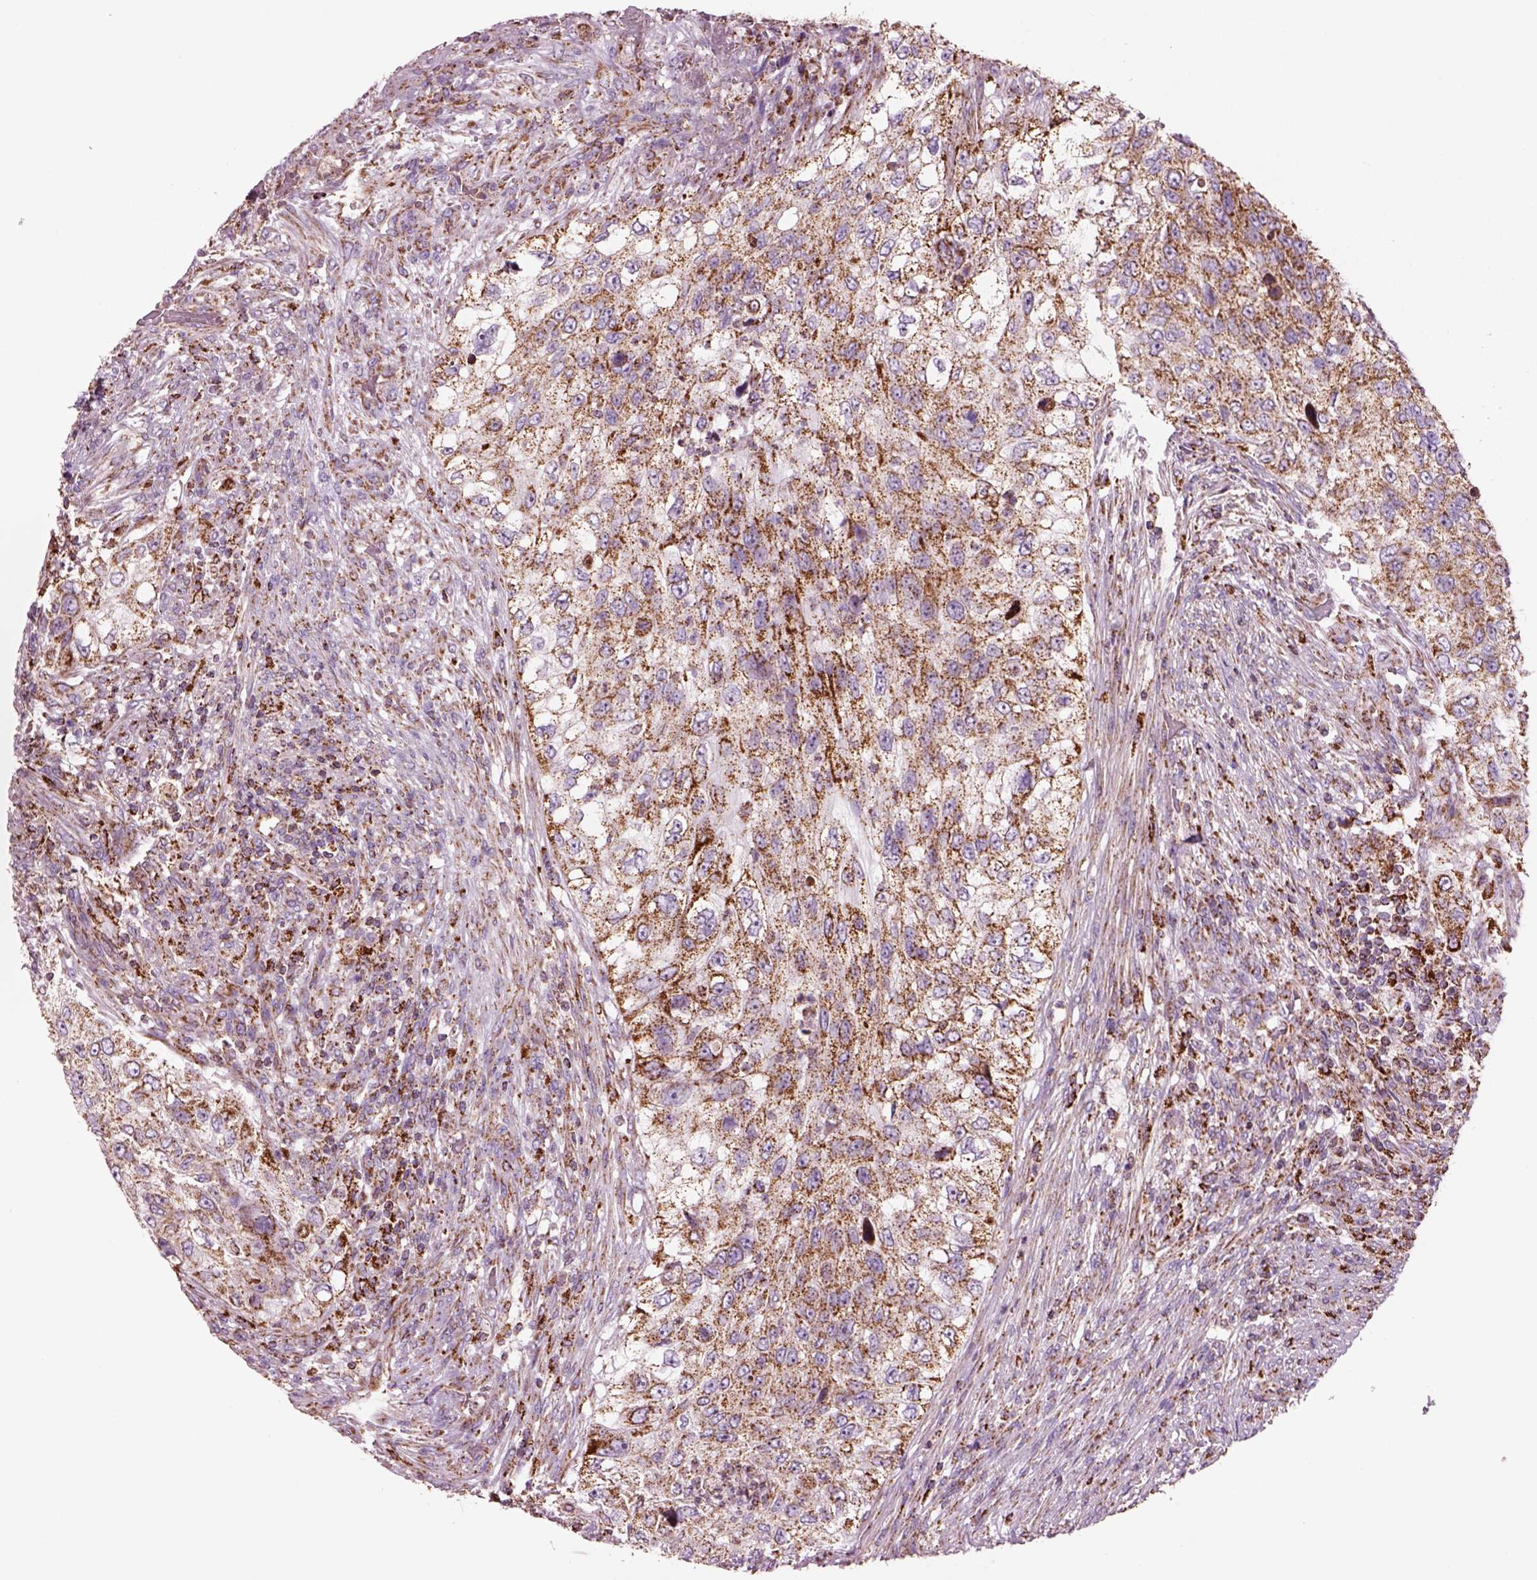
{"staining": {"intensity": "strong", "quantity": ">75%", "location": "cytoplasmic/membranous"}, "tissue": "urothelial cancer", "cell_type": "Tumor cells", "image_type": "cancer", "snomed": [{"axis": "morphology", "description": "Urothelial carcinoma, High grade"}, {"axis": "topography", "description": "Urinary bladder"}], "caption": "This image shows immunohistochemistry staining of urothelial carcinoma (high-grade), with high strong cytoplasmic/membranous expression in approximately >75% of tumor cells.", "gene": "SLC25A24", "patient": {"sex": "female", "age": 60}}